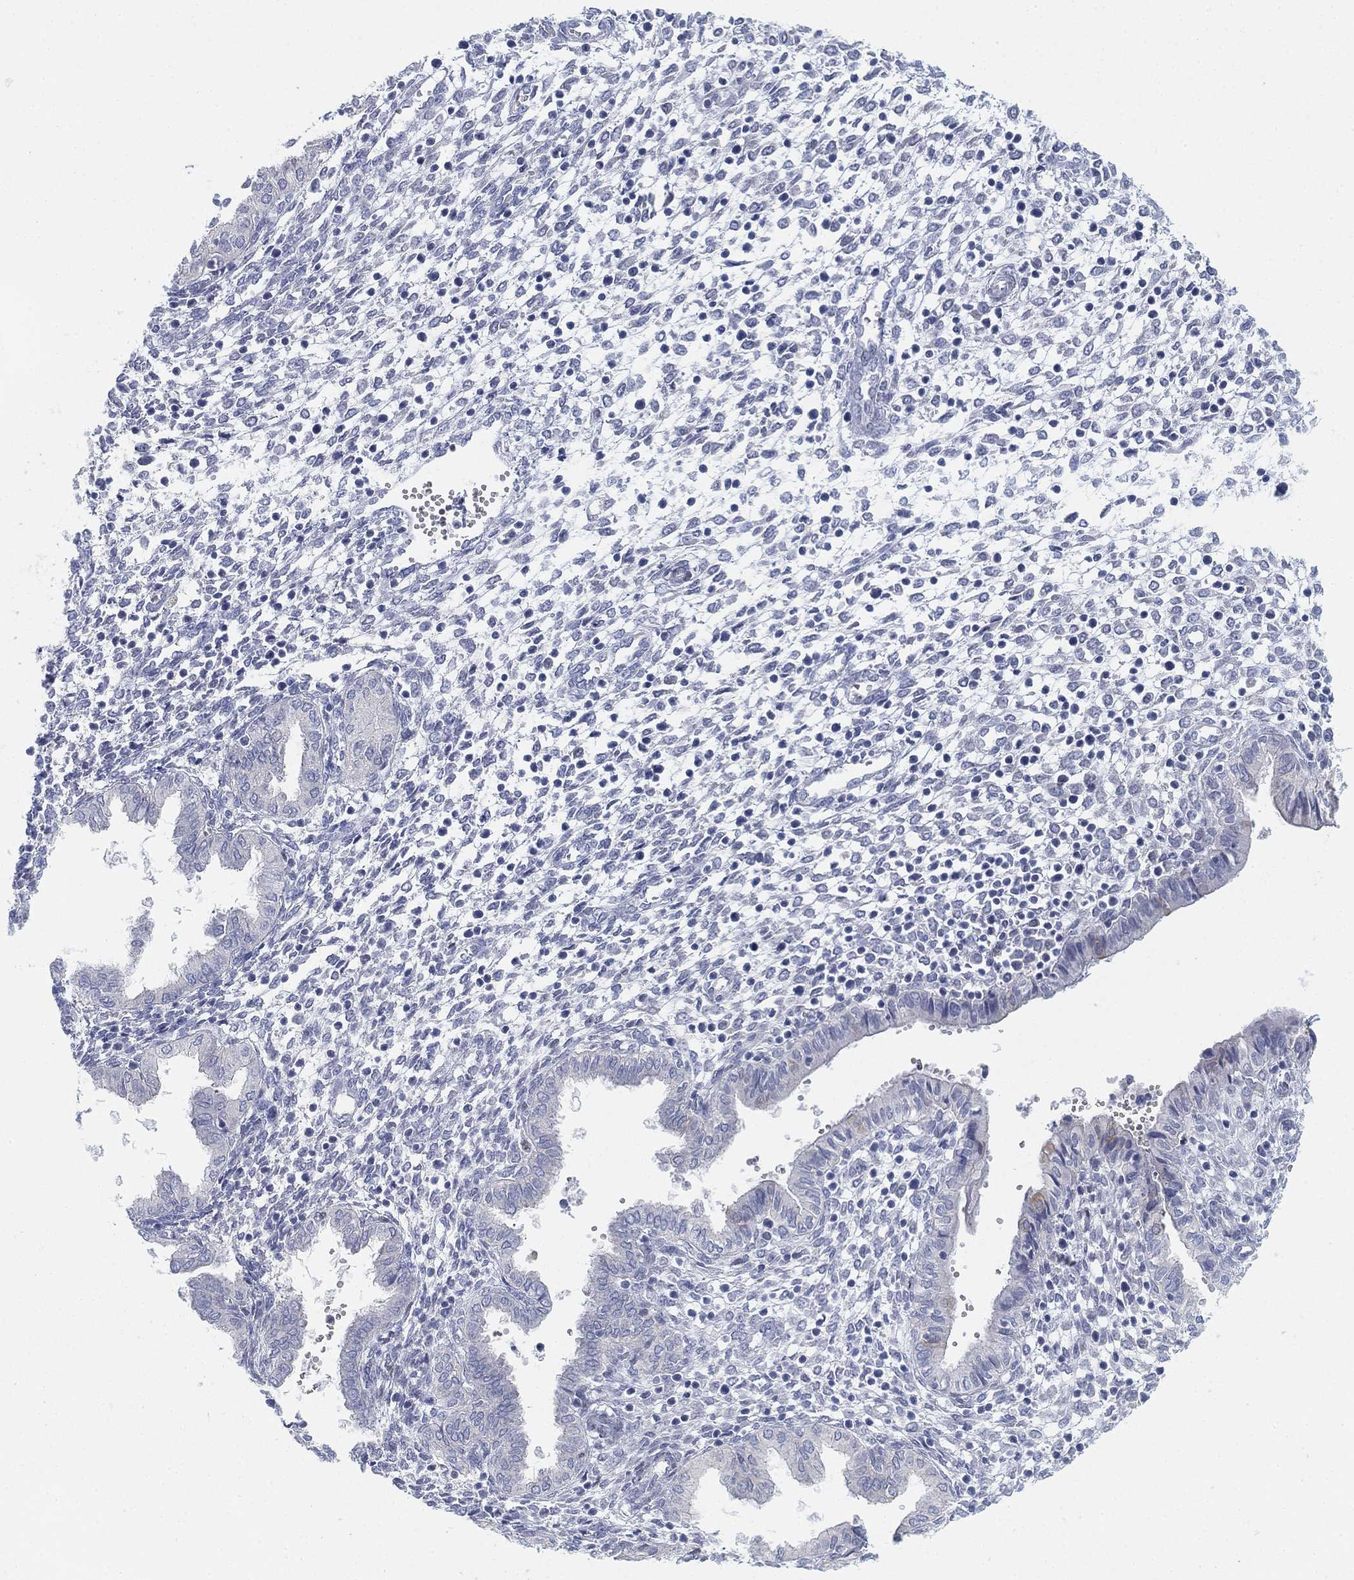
{"staining": {"intensity": "negative", "quantity": "none", "location": "none"}, "tissue": "endometrium", "cell_type": "Cells in endometrial stroma", "image_type": "normal", "snomed": [{"axis": "morphology", "description": "Normal tissue, NOS"}, {"axis": "topography", "description": "Endometrium"}], "caption": "High power microscopy histopathology image of an IHC histopathology image of normal endometrium, revealing no significant positivity in cells in endometrial stroma.", "gene": "GCNA", "patient": {"sex": "female", "age": 43}}